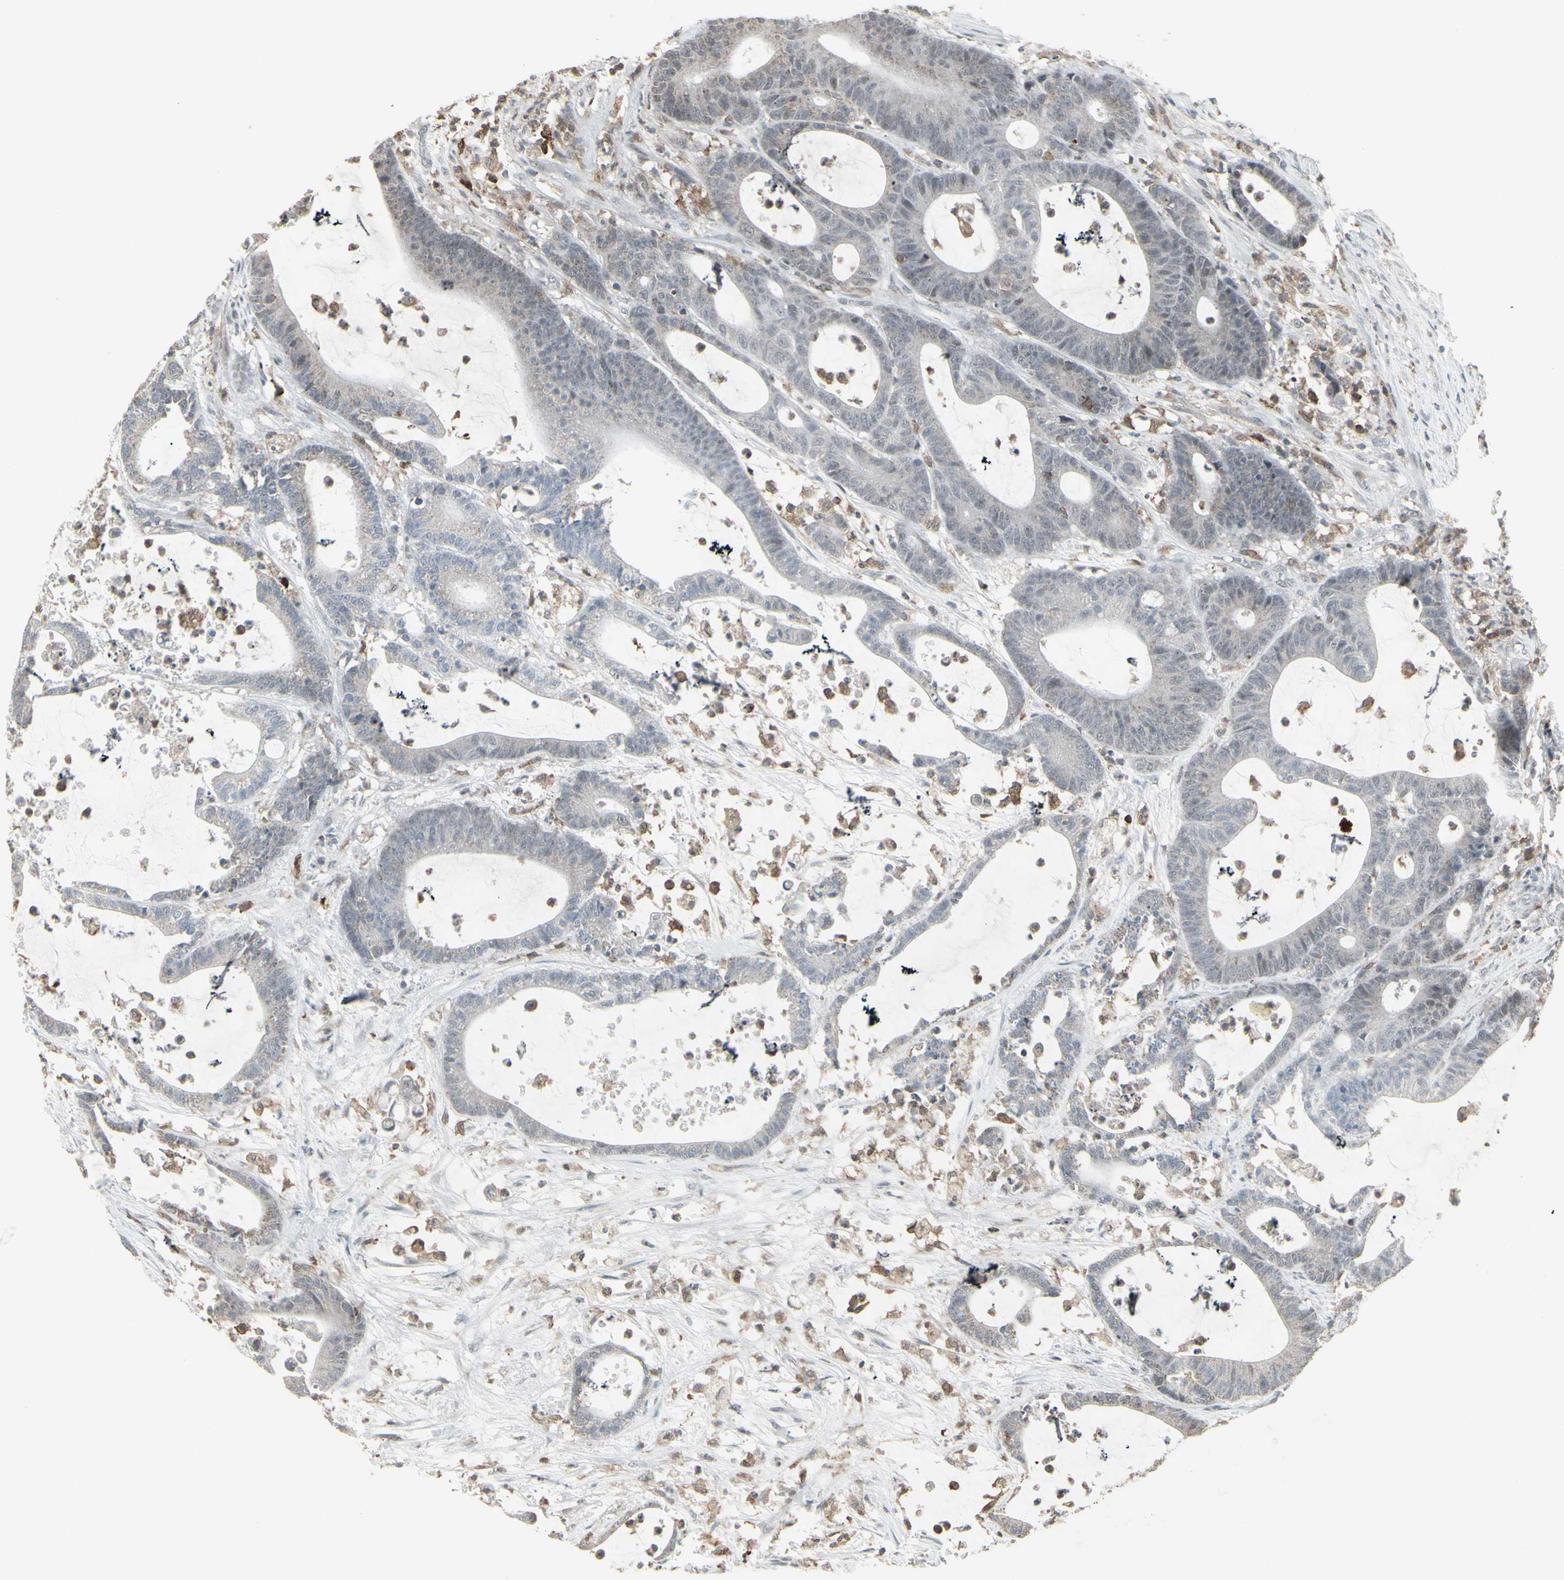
{"staining": {"intensity": "negative", "quantity": "none", "location": "none"}, "tissue": "colorectal cancer", "cell_type": "Tumor cells", "image_type": "cancer", "snomed": [{"axis": "morphology", "description": "Adenocarcinoma, NOS"}, {"axis": "topography", "description": "Colon"}], "caption": "A histopathology image of human colorectal cancer is negative for staining in tumor cells.", "gene": "SAMSN1", "patient": {"sex": "female", "age": 84}}